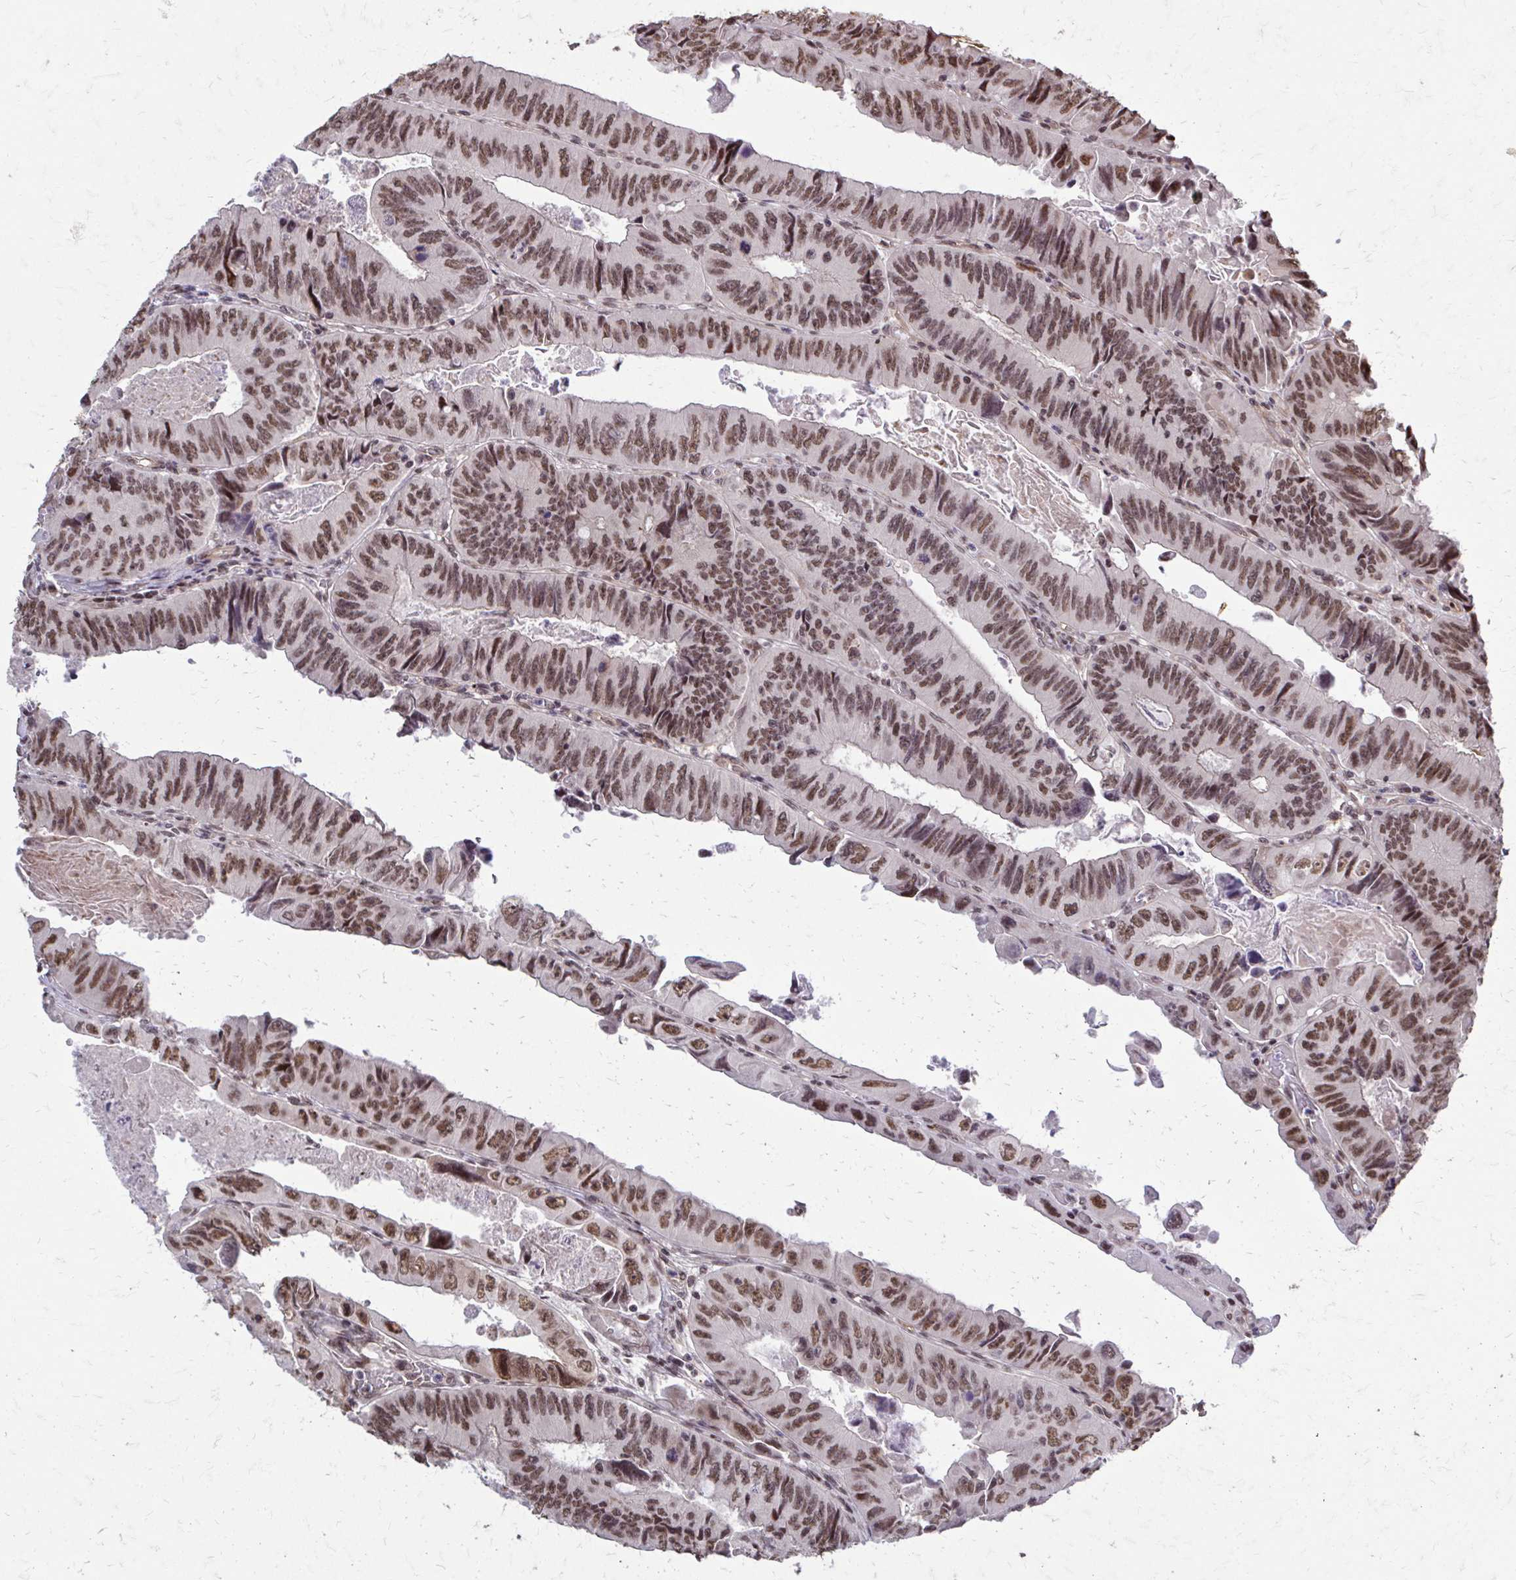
{"staining": {"intensity": "moderate", "quantity": ">75%", "location": "nuclear"}, "tissue": "colorectal cancer", "cell_type": "Tumor cells", "image_type": "cancer", "snomed": [{"axis": "morphology", "description": "Adenocarcinoma, NOS"}, {"axis": "topography", "description": "Colon"}], "caption": "This is an image of immunohistochemistry (IHC) staining of colorectal cancer (adenocarcinoma), which shows moderate positivity in the nuclear of tumor cells.", "gene": "SS18", "patient": {"sex": "female", "age": 84}}